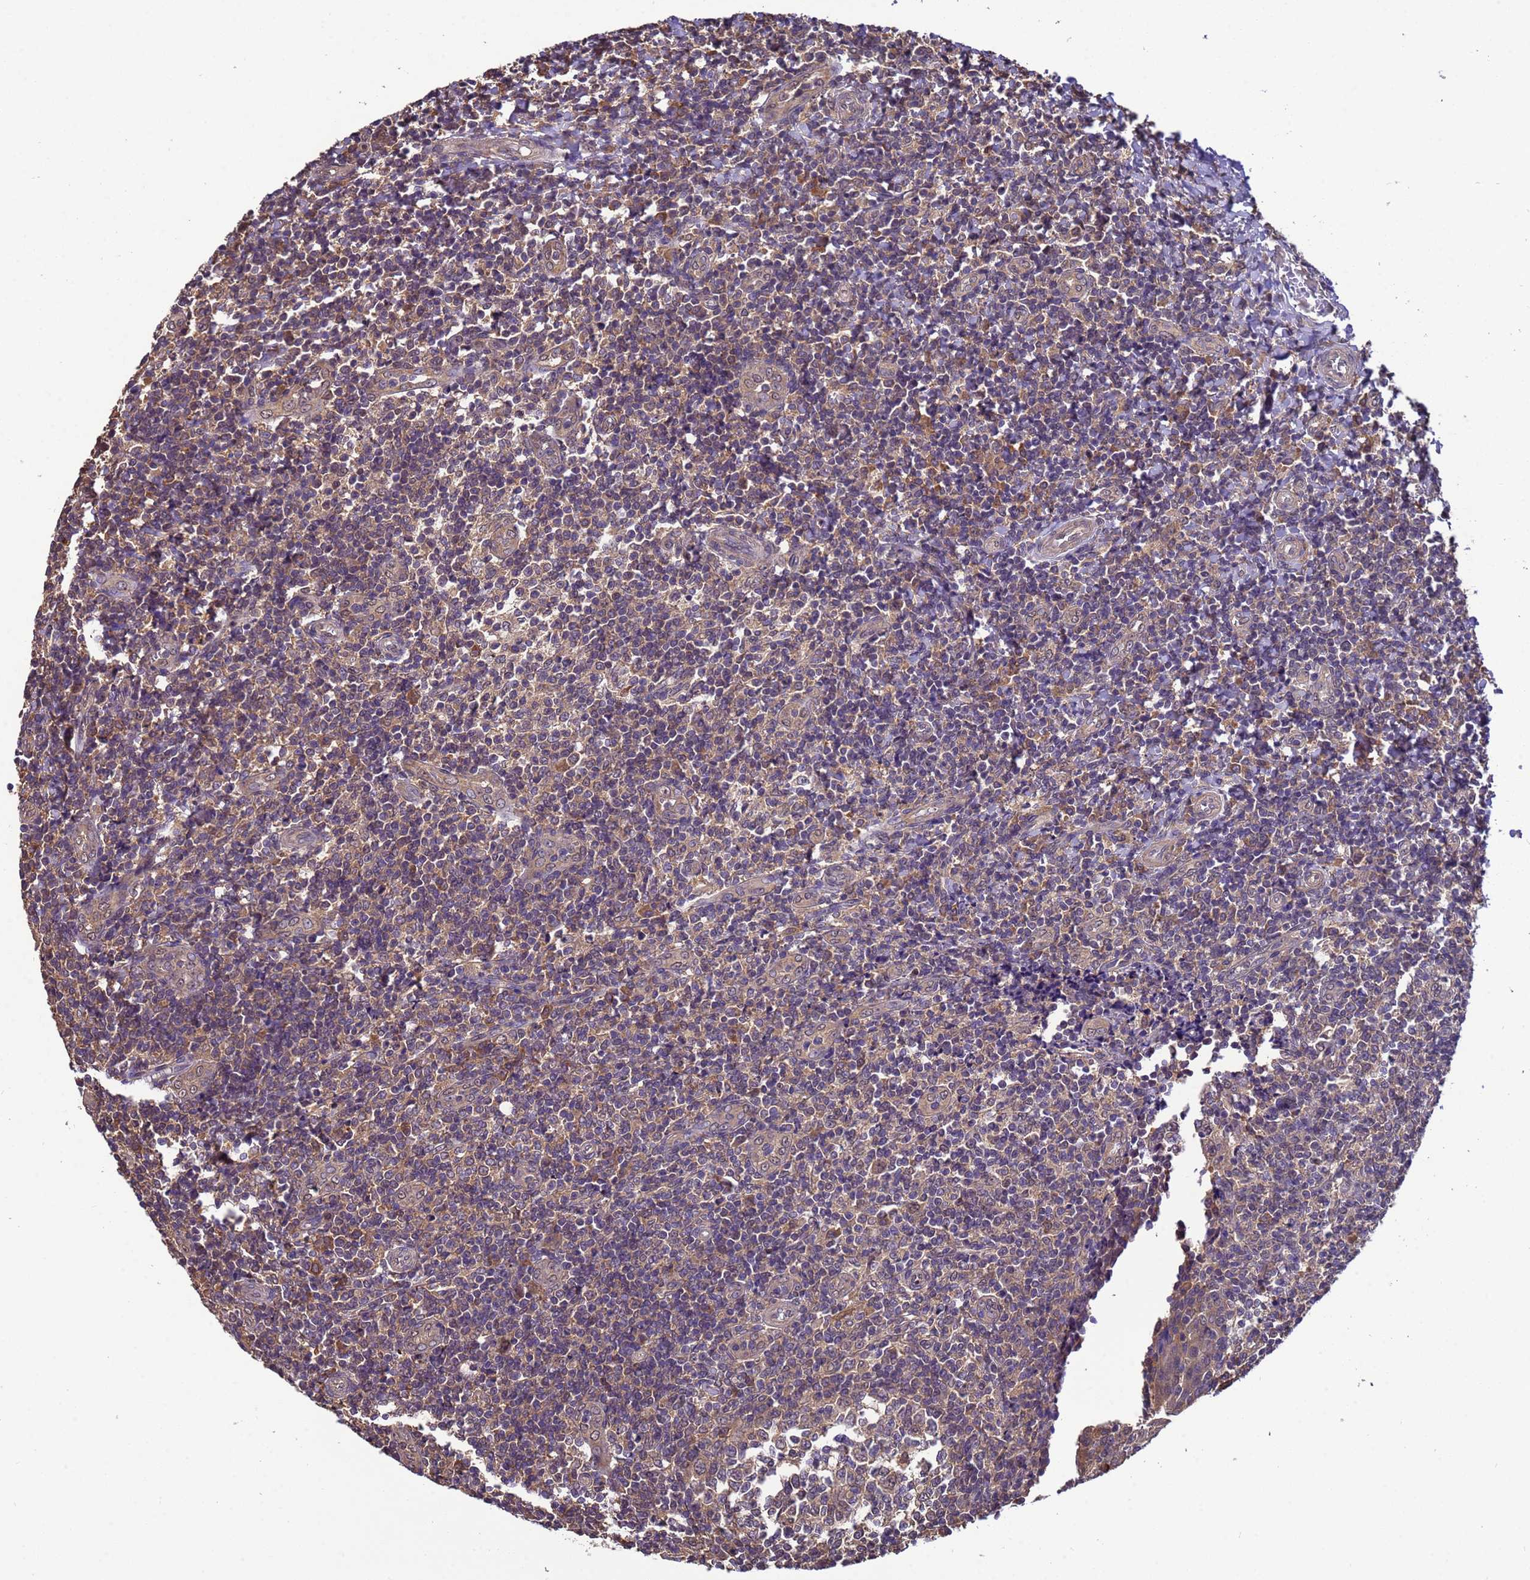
{"staining": {"intensity": "moderate", "quantity": ">75%", "location": "cytoplasmic/membranous"}, "tissue": "tonsil", "cell_type": "Germinal center cells", "image_type": "normal", "snomed": [{"axis": "morphology", "description": "Normal tissue, NOS"}, {"axis": "topography", "description": "Tonsil"}], "caption": "A brown stain labels moderate cytoplasmic/membranous positivity of a protein in germinal center cells of normal tonsil.", "gene": "ZFP69B", "patient": {"sex": "female", "age": 19}}